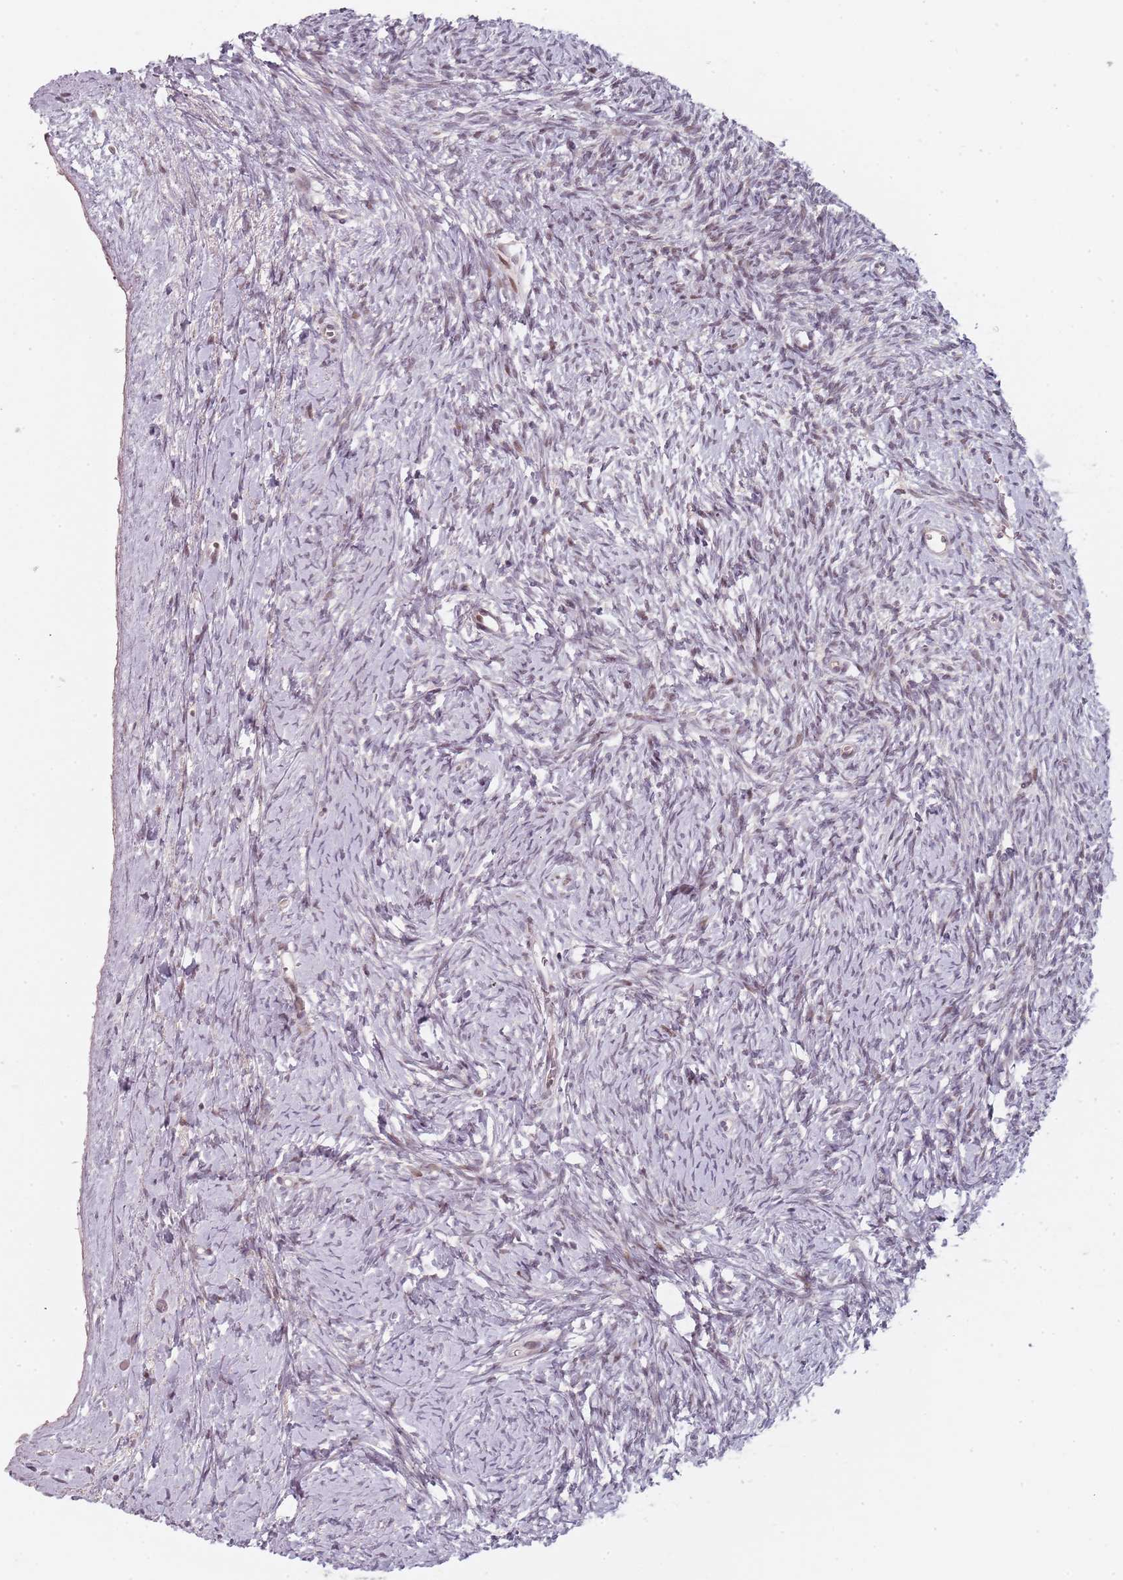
{"staining": {"intensity": "moderate", "quantity": "25%-75%", "location": "nuclear"}, "tissue": "ovary", "cell_type": "Ovarian stroma cells", "image_type": "normal", "snomed": [{"axis": "morphology", "description": "Normal tissue, NOS"}, {"axis": "morphology", "description": "Developmental malformation"}, {"axis": "topography", "description": "Ovary"}], "caption": "Immunohistochemical staining of normal ovary shows moderate nuclear protein expression in approximately 25%-75% of ovarian stroma cells. The protein of interest is stained brown, and the nuclei are stained in blue (DAB IHC with brightfield microscopy, high magnification).", "gene": "RPS6KA2", "patient": {"sex": "female", "age": 39}}